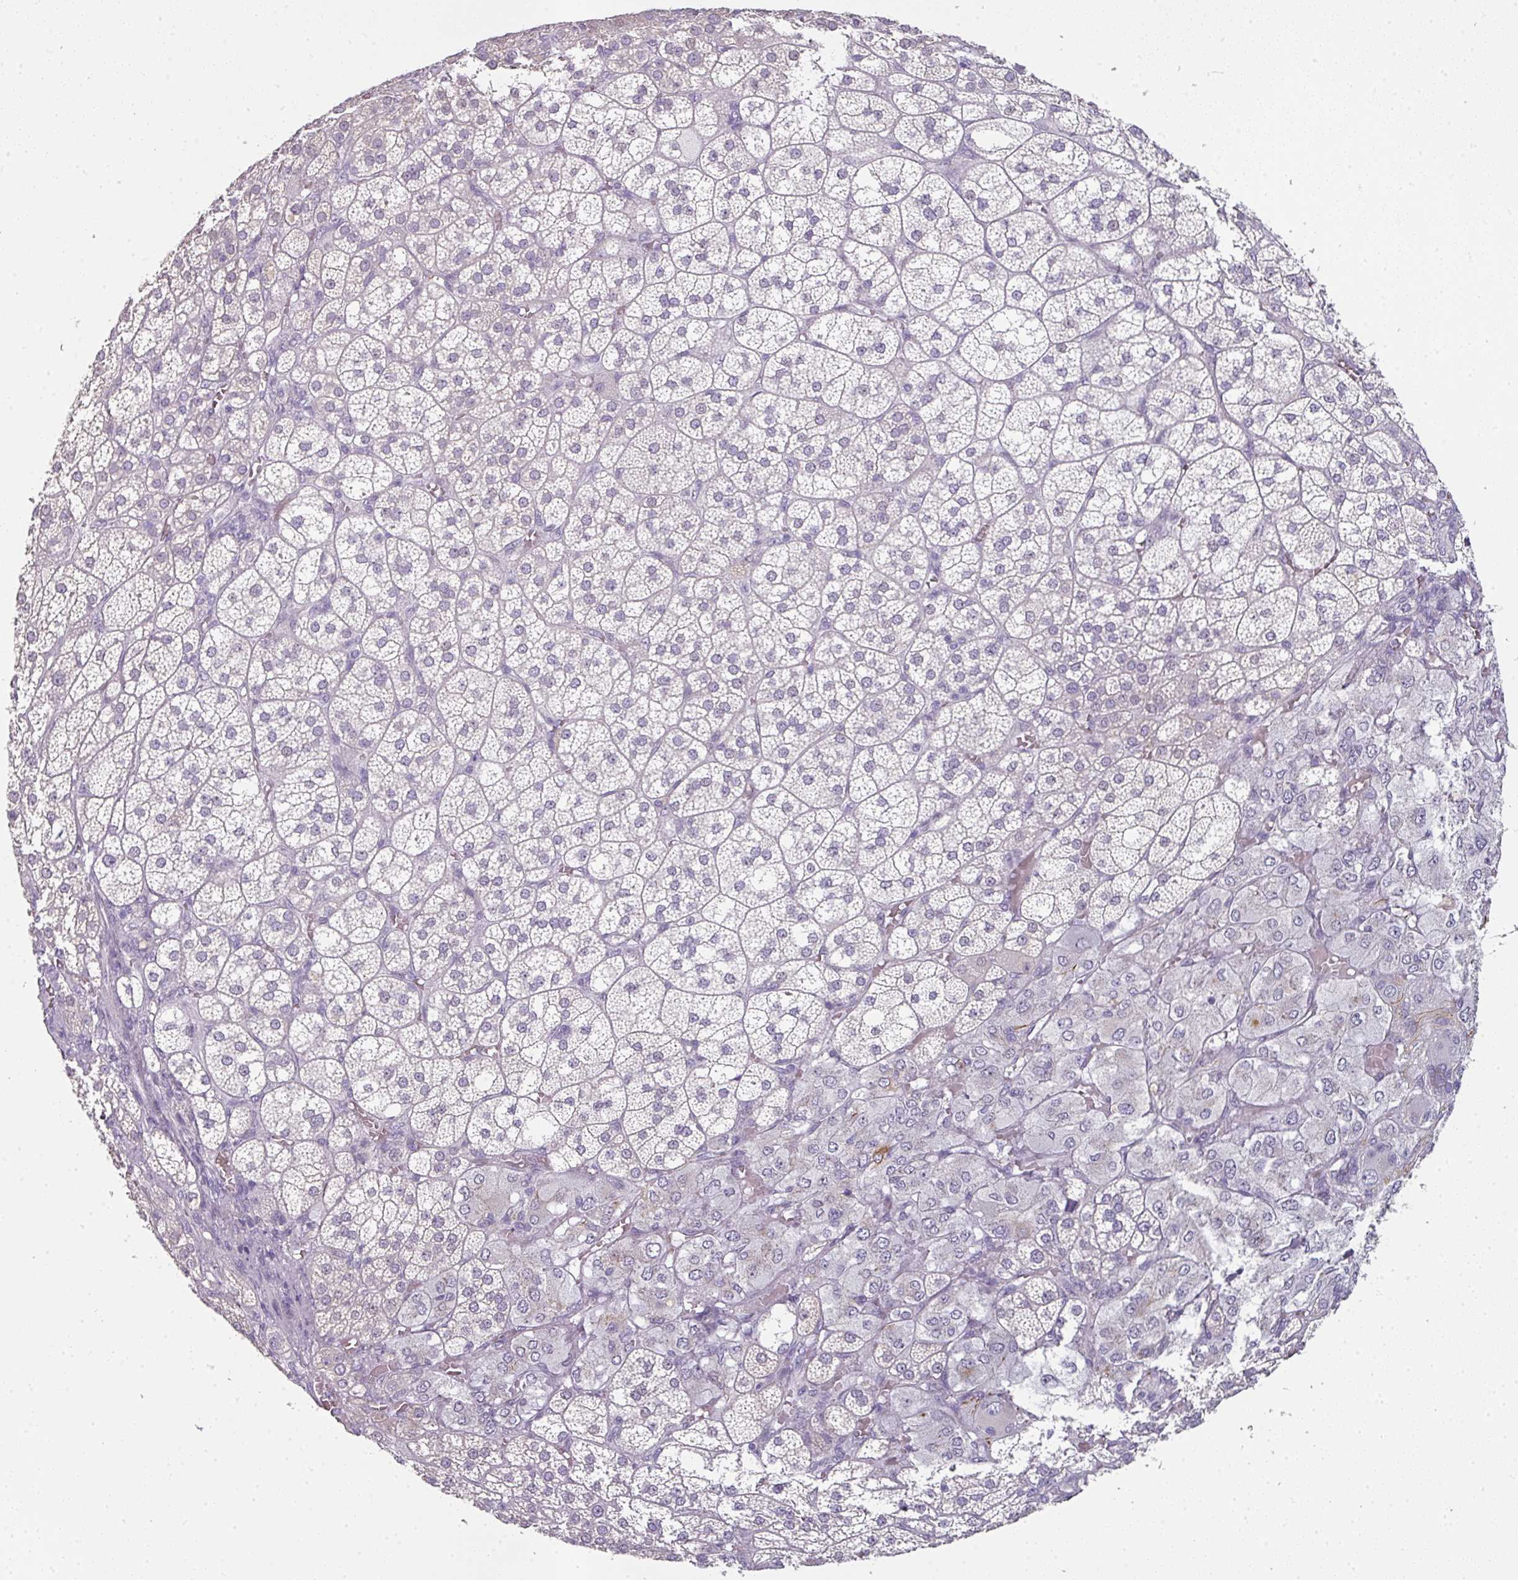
{"staining": {"intensity": "weak", "quantity": "<25%", "location": "nuclear"}, "tissue": "adrenal gland", "cell_type": "Glandular cells", "image_type": "normal", "snomed": [{"axis": "morphology", "description": "Normal tissue, NOS"}, {"axis": "topography", "description": "Adrenal gland"}], "caption": "An image of human adrenal gland is negative for staining in glandular cells.", "gene": "FHAD1", "patient": {"sex": "female", "age": 60}}